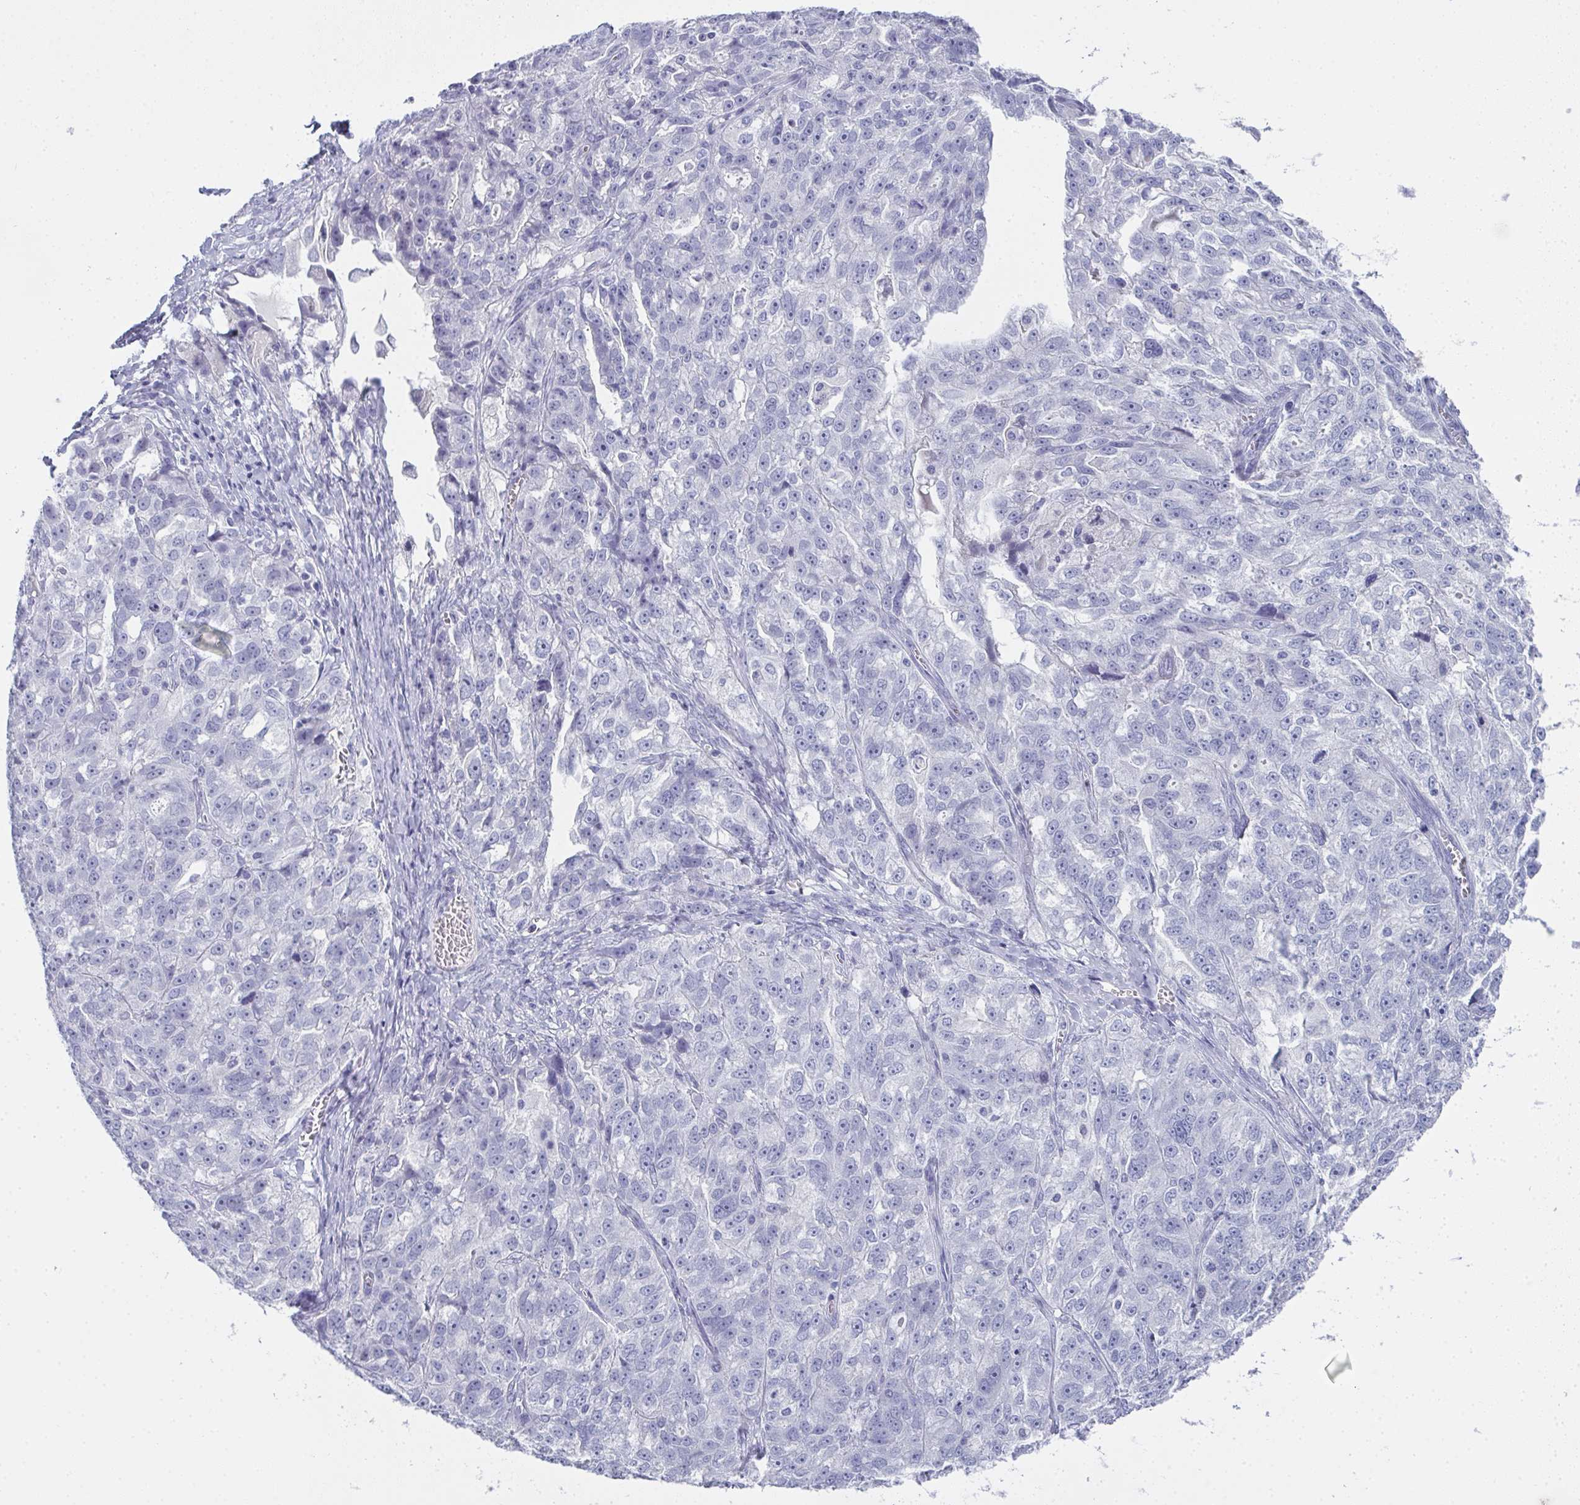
{"staining": {"intensity": "negative", "quantity": "none", "location": "none"}, "tissue": "ovarian cancer", "cell_type": "Tumor cells", "image_type": "cancer", "snomed": [{"axis": "morphology", "description": "Cystadenocarcinoma, serous, NOS"}, {"axis": "topography", "description": "Ovary"}], "caption": "Immunohistochemistry of human ovarian serous cystadenocarcinoma demonstrates no staining in tumor cells.", "gene": "SLC36A2", "patient": {"sex": "female", "age": 51}}